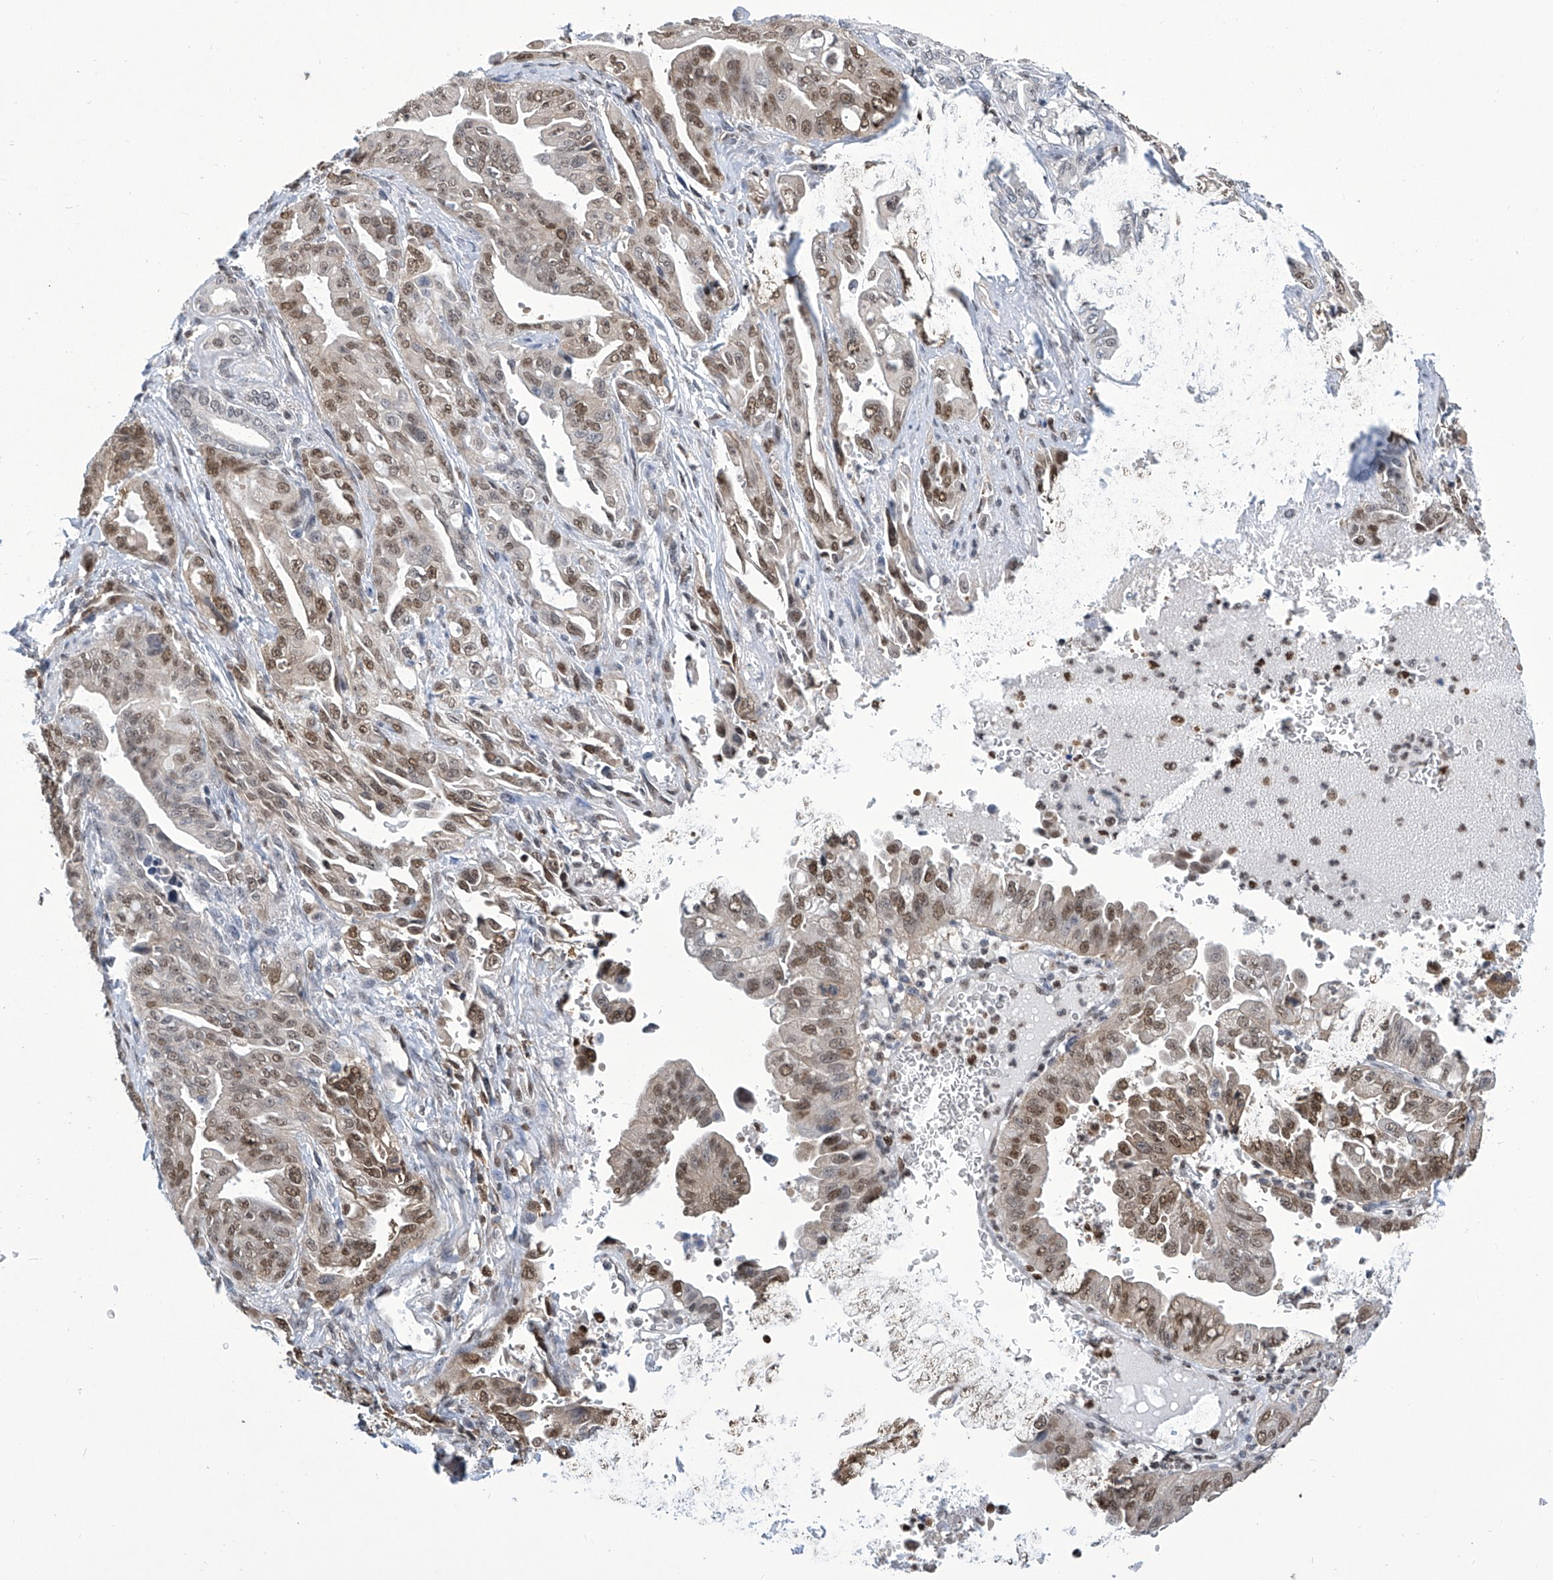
{"staining": {"intensity": "moderate", "quantity": ">75%", "location": "nuclear"}, "tissue": "pancreatic cancer", "cell_type": "Tumor cells", "image_type": "cancer", "snomed": [{"axis": "morphology", "description": "Adenocarcinoma, NOS"}, {"axis": "topography", "description": "Pancreas"}], "caption": "Adenocarcinoma (pancreatic) was stained to show a protein in brown. There is medium levels of moderate nuclear positivity in about >75% of tumor cells.", "gene": "SREBF2", "patient": {"sex": "male", "age": 70}}